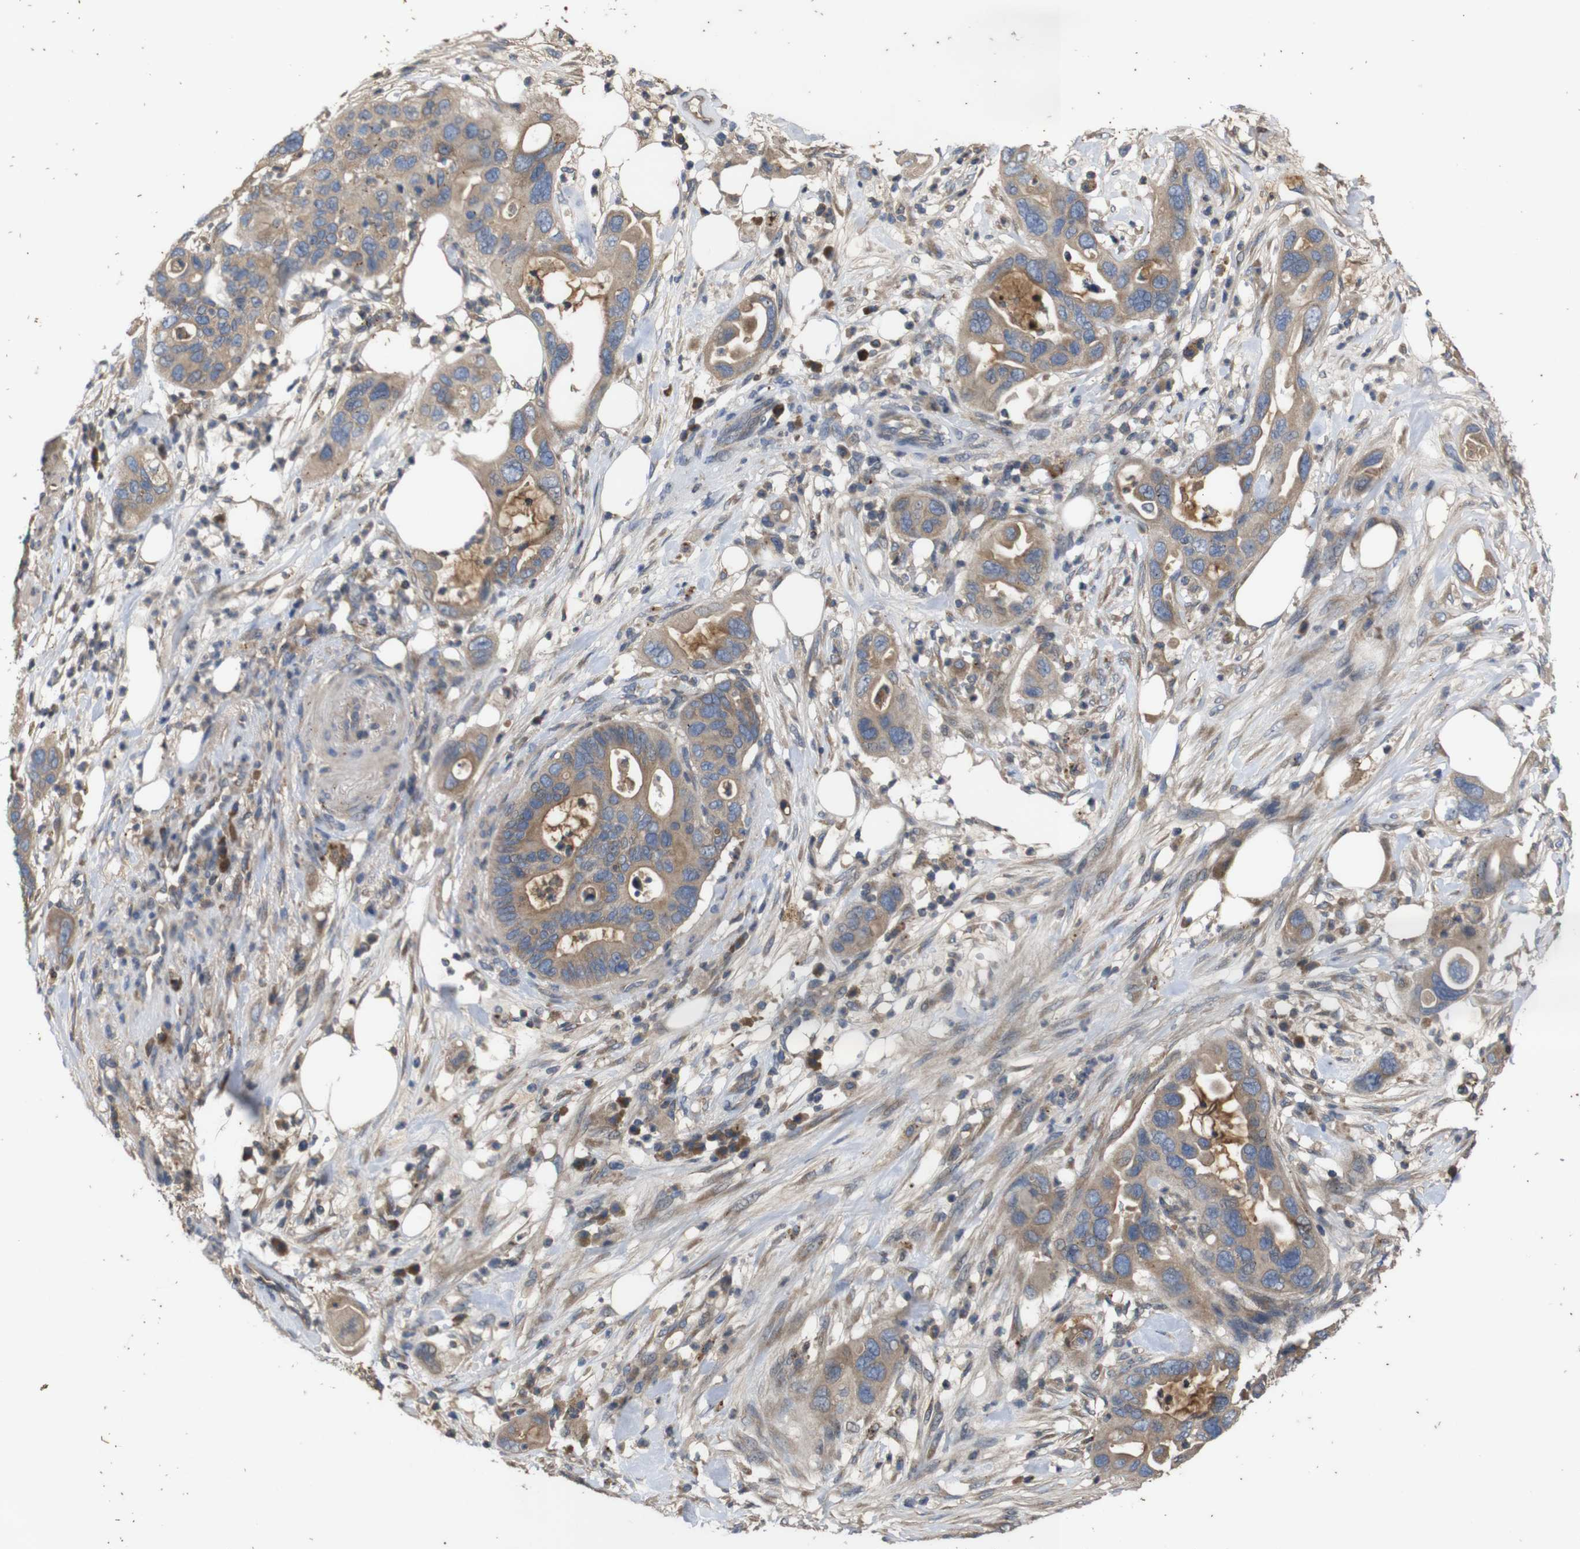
{"staining": {"intensity": "weak", "quantity": ">75%", "location": "cytoplasmic/membranous"}, "tissue": "pancreatic cancer", "cell_type": "Tumor cells", "image_type": "cancer", "snomed": [{"axis": "morphology", "description": "Adenocarcinoma, NOS"}, {"axis": "topography", "description": "Pancreas"}], "caption": "Adenocarcinoma (pancreatic) was stained to show a protein in brown. There is low levels of weak cytoplasmic/membranous expression in approximately >75% of tumor cells.", "gene": "PTPN1", "patient": {"sex": "female", "age": 71}}